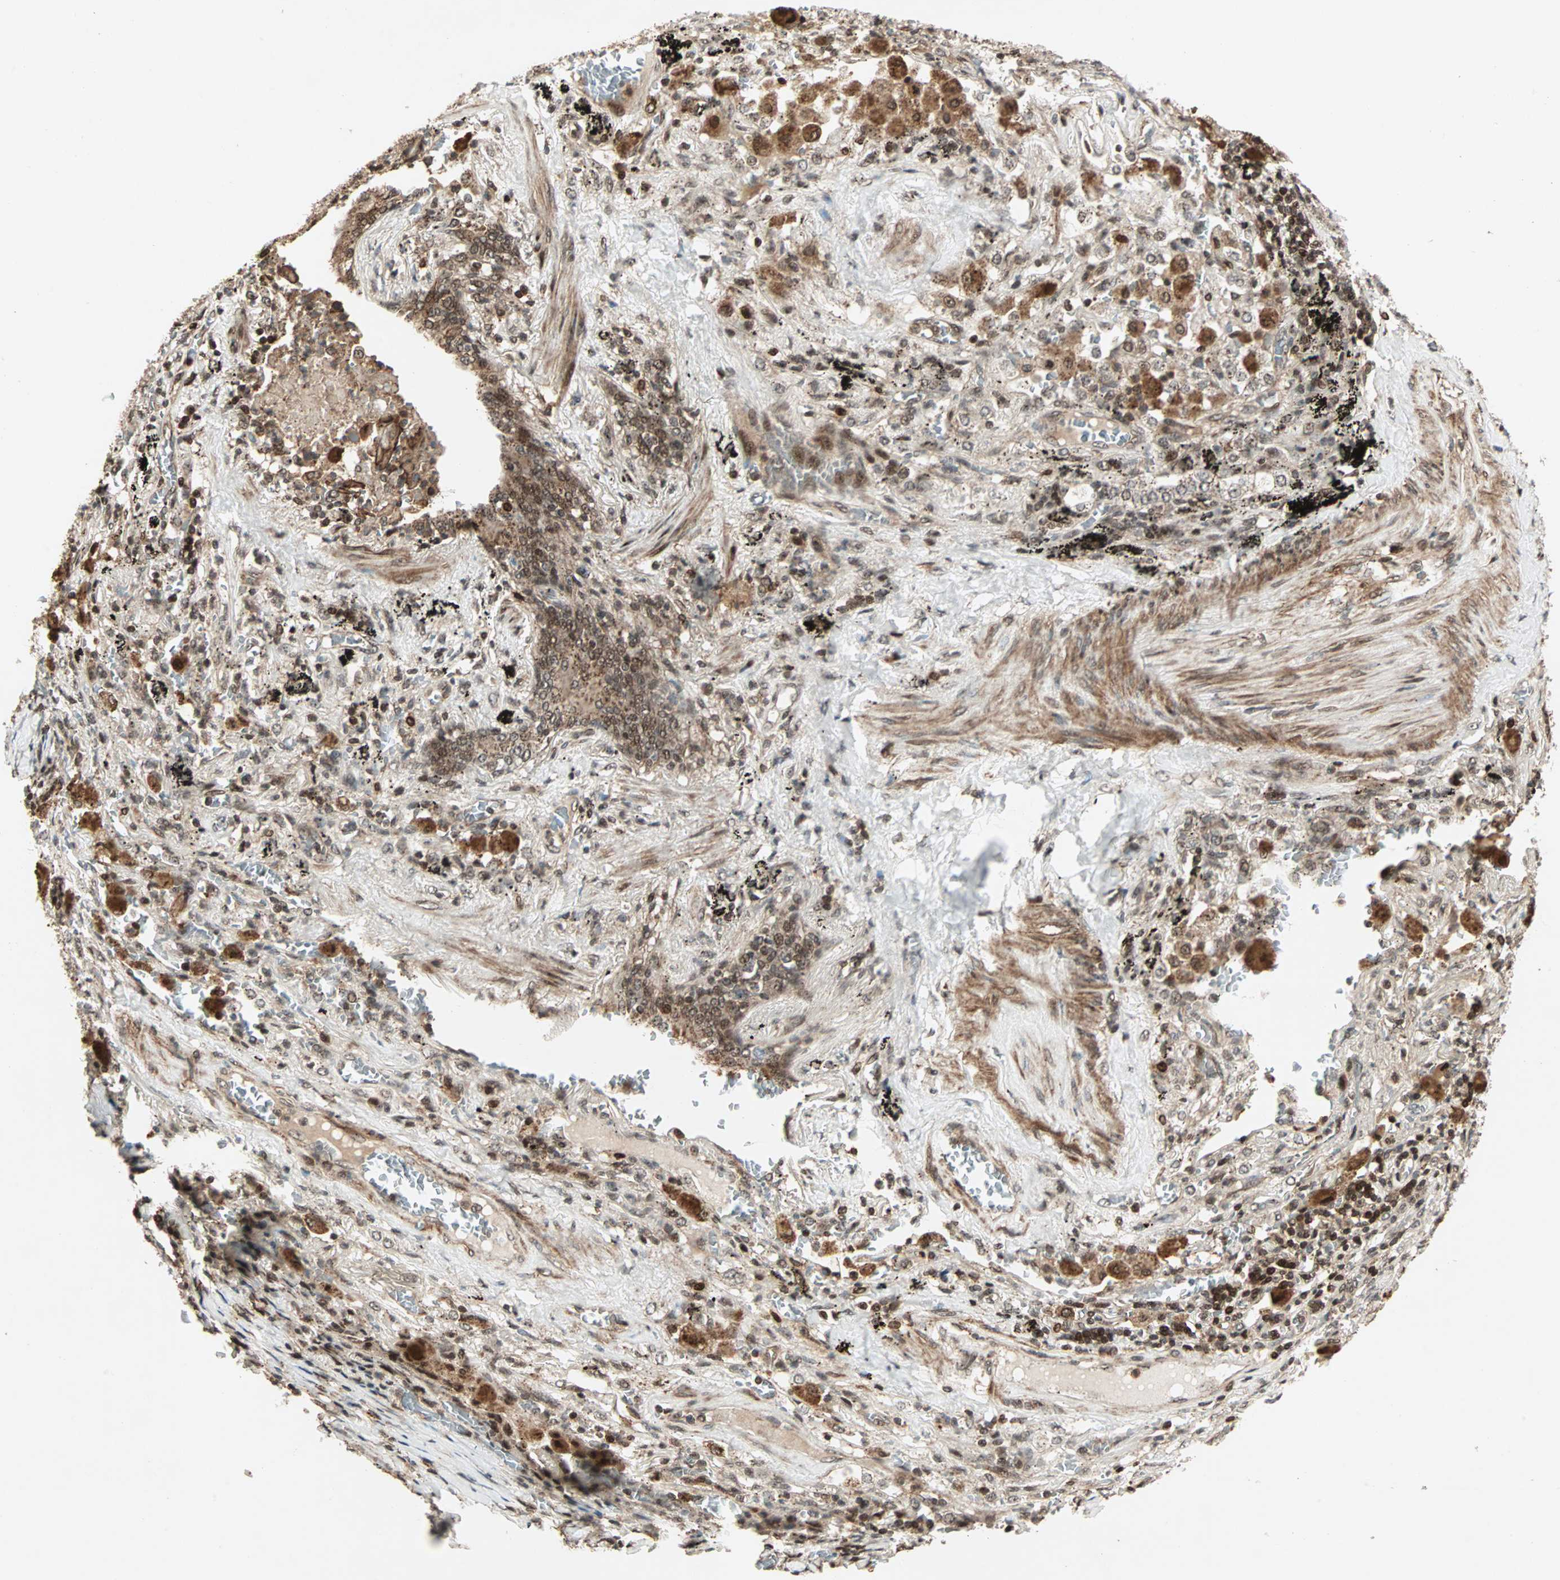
{"staining": {"intensity": "moderate", "quantity": ">75%", "location": "cytoplasmic/membranous,nuclear"}, "tissue": "lung cancer", "cell_type": "Tumor cells", "image_type": "cancer", "snomed": [{"axis": "morphology", "description": "Squamous cell carcinoma, NOS"}, {"axis": "topography", "description": "Lung"}], "caption": "A brown stain labels moderate cytoplasmic/membranous and nuclear staining of a protein in lung cancer tumor cells.", "gene": "ZBED9", "patient": {"sex": "male", "age": 57}}